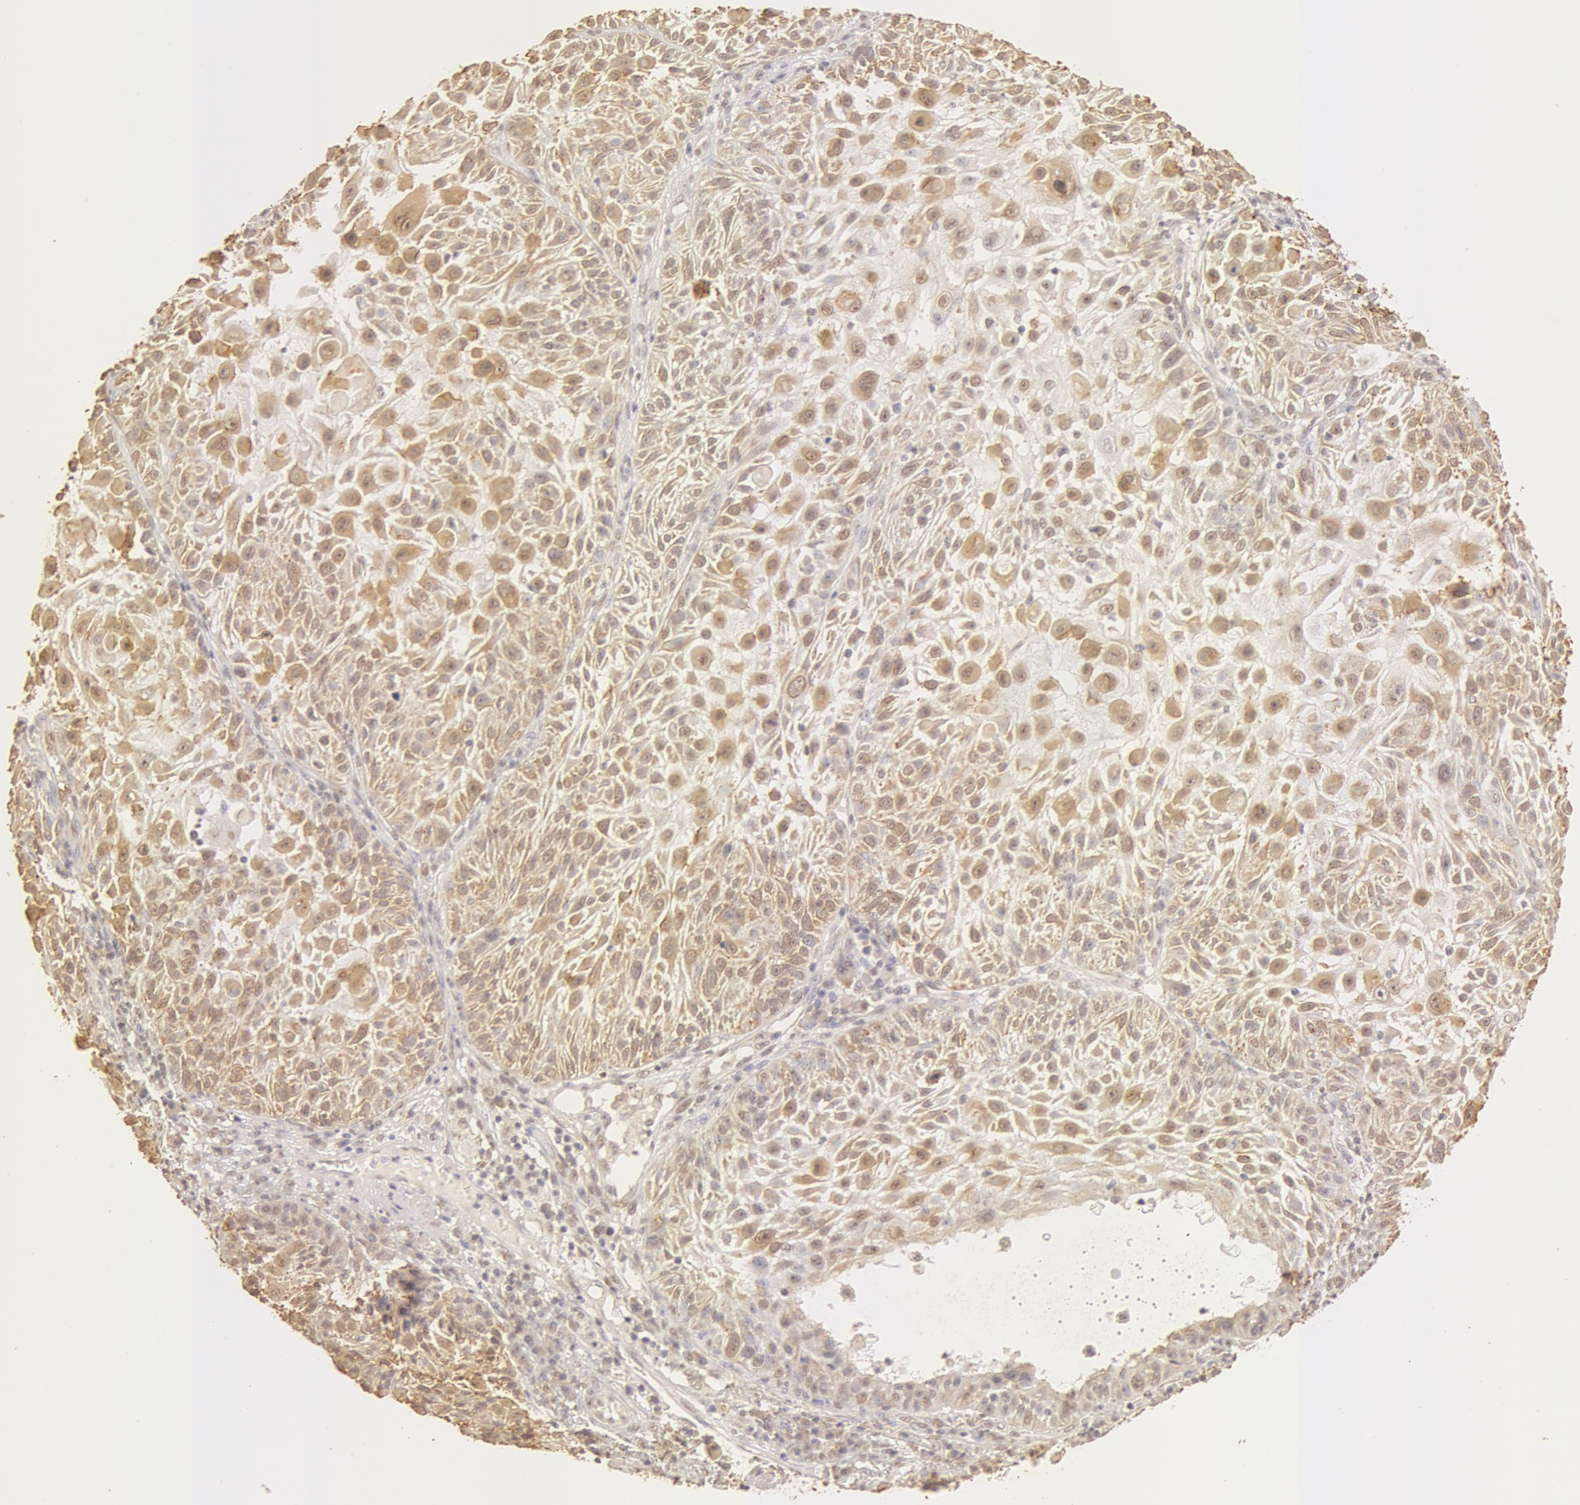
{"staining": {"intensity": "moderate", "quantity": ">75%", "location": "cytoplasmic/membranous,nuclear"}, "tissue": "skin cancer", "cell_type": "Tumor cells", "image_type": "cancer", "snomed": [{"axis": "morphology", "description": "Squamous cell carcinoma, NOS"}, {"axis": "topography", "description": "Skin"}], "caption": "Brown immunohistochemical staining in human skin cancer shows moderate cytoplasmic/membranous and nuclear expression in about >75% of tumor cells.", "gene": "SNRNP70", "patient": {"sex": "female", "age": 89}}